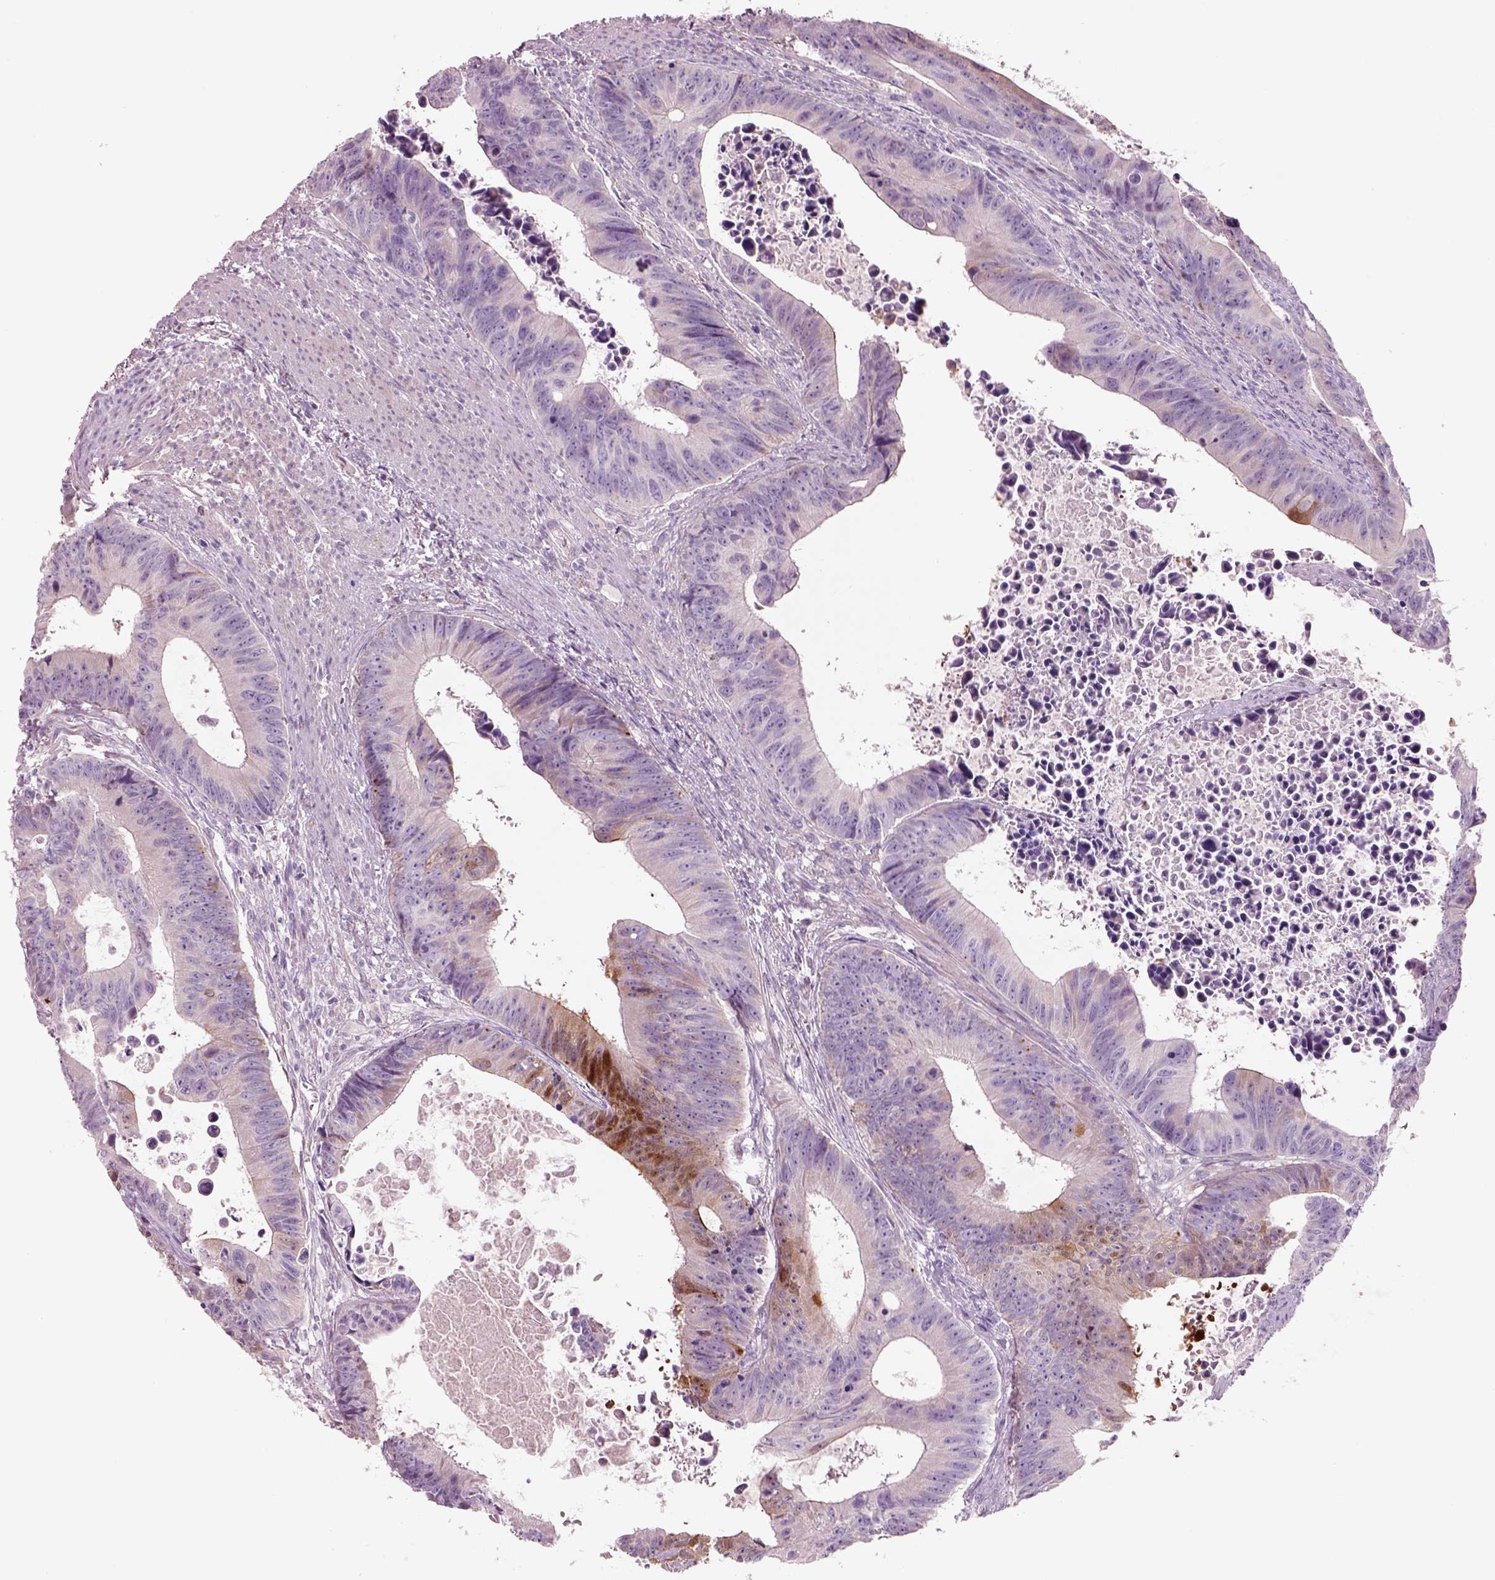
{"staining": {"intensity": "strong", "quantity": "<25%", "location": "cytoplasmic/membranous"}, "tissue": "colorectal cancer", "cell_type": "Tumor cells", "image_type": "cancer", "snomed": [{"axis": "morphology", "description": "Adenocarcinoma, NOS"}, {"axis": "topography", "description": "Colon"}], "caption": "Human colorectal cancer stained with a brown dye reveals strong cytoplasmic/membranous positive positivity in approximately <25% of tumor cells.", "gene": "PLPP7", "patient": {"sex": "female", "age": 87}}